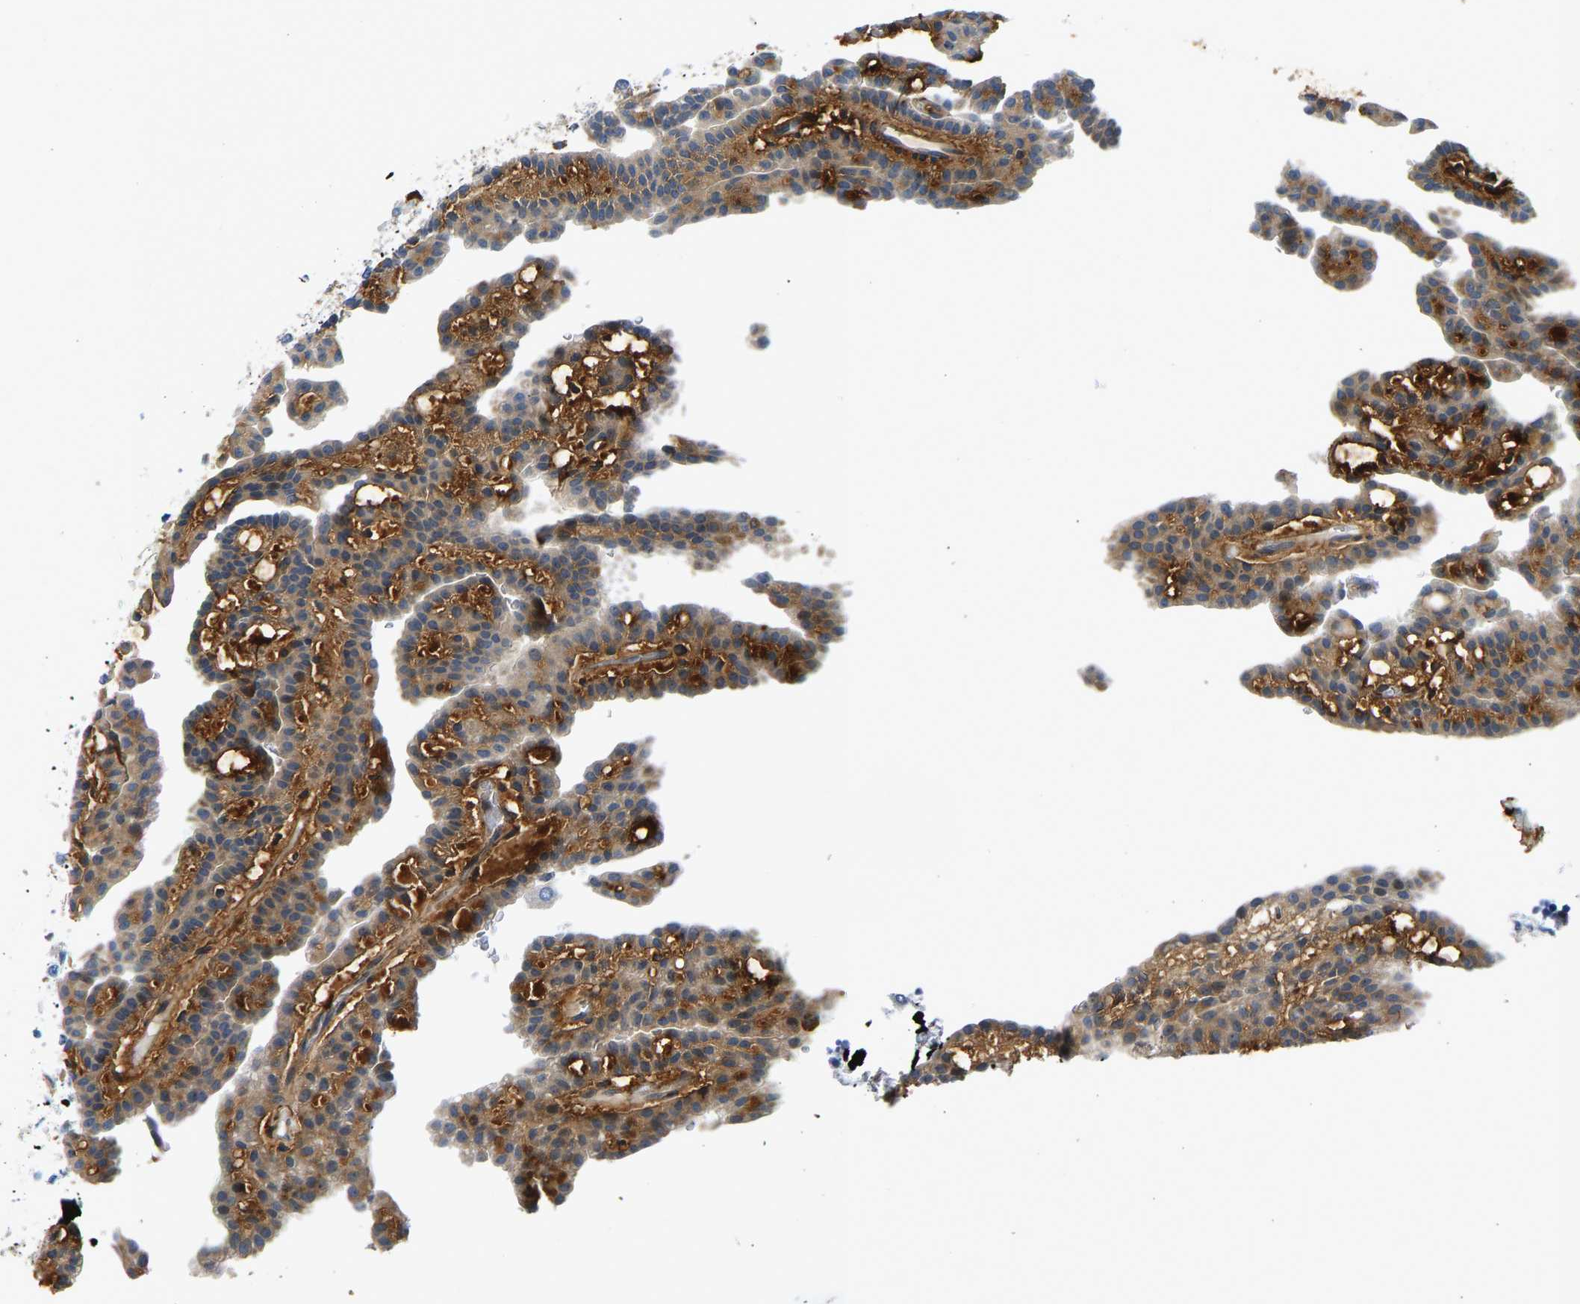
{"staining": {"intensity": "weak", "quantity": "25%-75%", "location": "cytoplasmic/membranous"}, "tissue": "renal cancer", "cell_type": "Tumor cells", "image_type": "cancer", "snomed": [{"axis": "morphology", "description": "Adenocarcinoma, NOS"}, {"axis": "topography", "description": "Kidney"}], "caption": "A photomicrograph of renal cancer stained for a protein shows weak cytoplasmic/membranous brown staining in tumor cells.", "gene": "RESF1", "patient": {"sex": "male", "age": 63}}